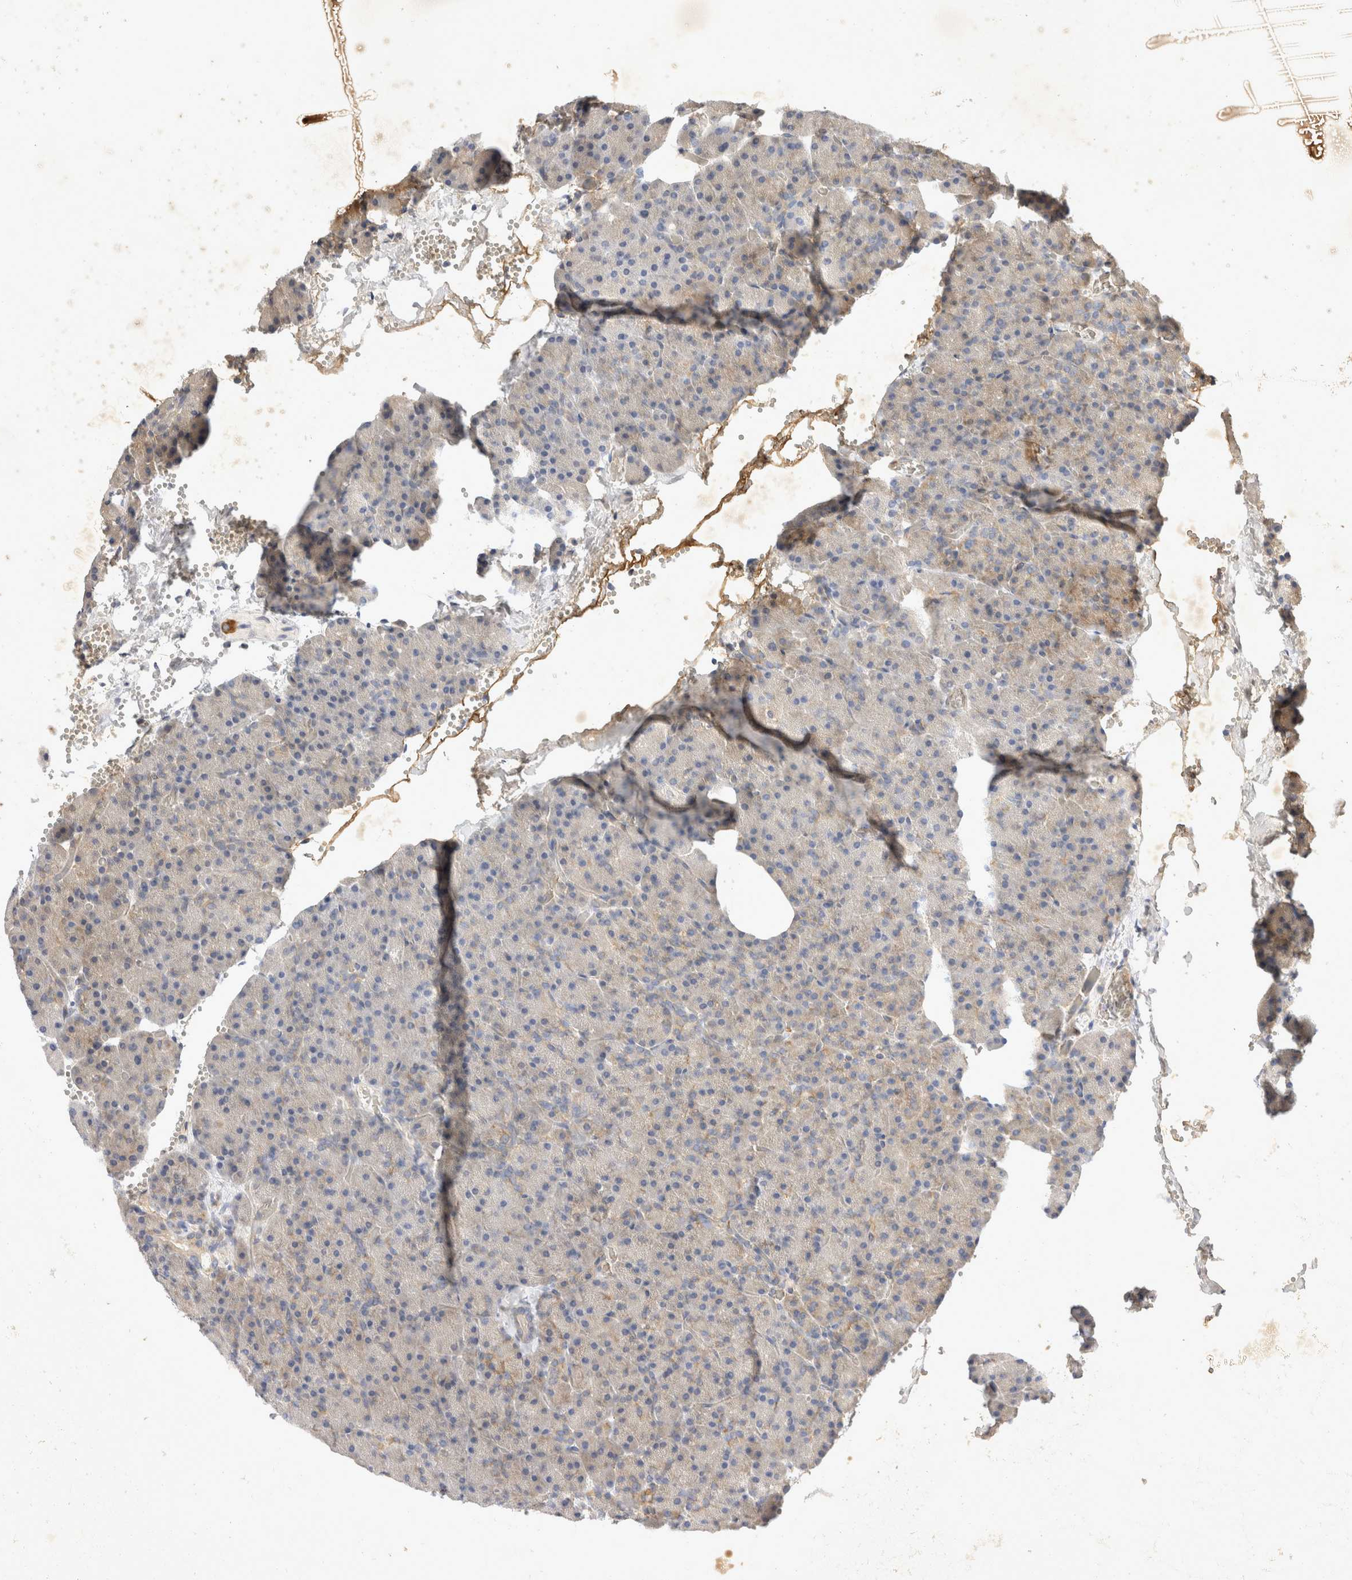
{"staining": {"intensity": "weak", "quantity": "25%-75%", "location": "cytoplasmic/membranous"}, "tissue": "pancreas", "cell_type": "Exocrine glandular cells", "image_type": "normal", "snomed": [{"axis": "morphology", "description": "Normal tissue, NOS"}, {"axis": "morphology", "description": "Carcinoid, malignant, NOS"}, {"axis": "topography", "description": "Pancreas"}], "caption": "Pancreas was stained to show a protein in brown. There is low levels of weak cytoplasmic/membranous positivity in about 25%-75% of exocrine glandular cells. The staining is performed using DAB (3,3'-diaminobenzidine) brown chromogen to label protein expression. The nuclei are counter-stained blue using hematoxylin.", "gene": "EIF4G3", "patient": {"sex": "female", "age": 35}}